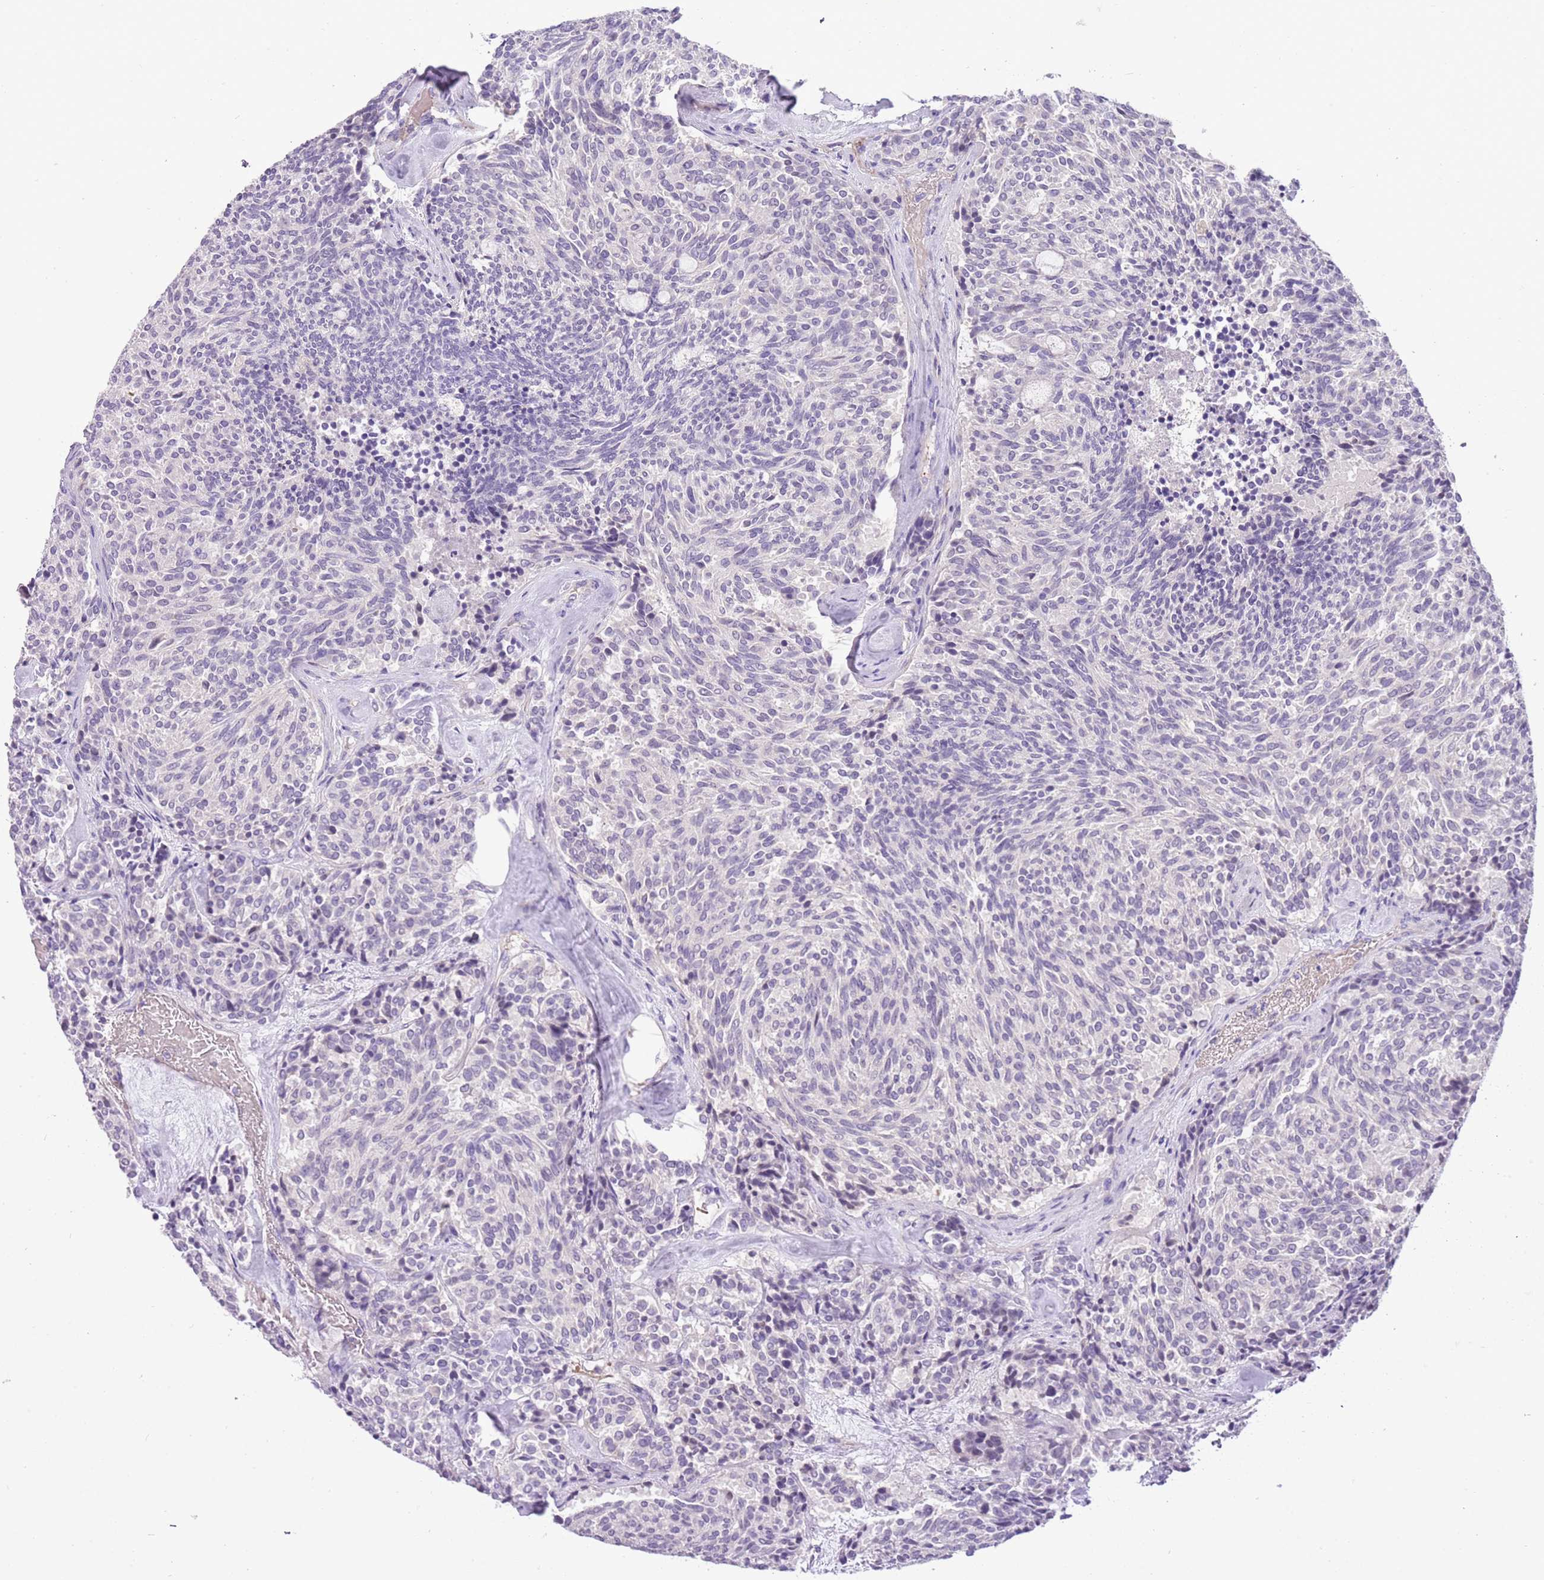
{"staining": {"intensity": "negative", "quantity": "none", "location": "none"}, "tissue": "carcinoid", "cell_type": "Tumor cells", "image_type": "cancer", "snomed": [{"axis": "morphology", "description": "Carcinoid, malignant, NOS"}, {"axis": "topography", "description": "Pancreas"}], "caption": "An IHC histopathology image of carcinoid is shown. There is no staining in tumor cells of carcinoid.", "gene": "SCAMP5", "patient": {"sex": "female", "age": 54}}